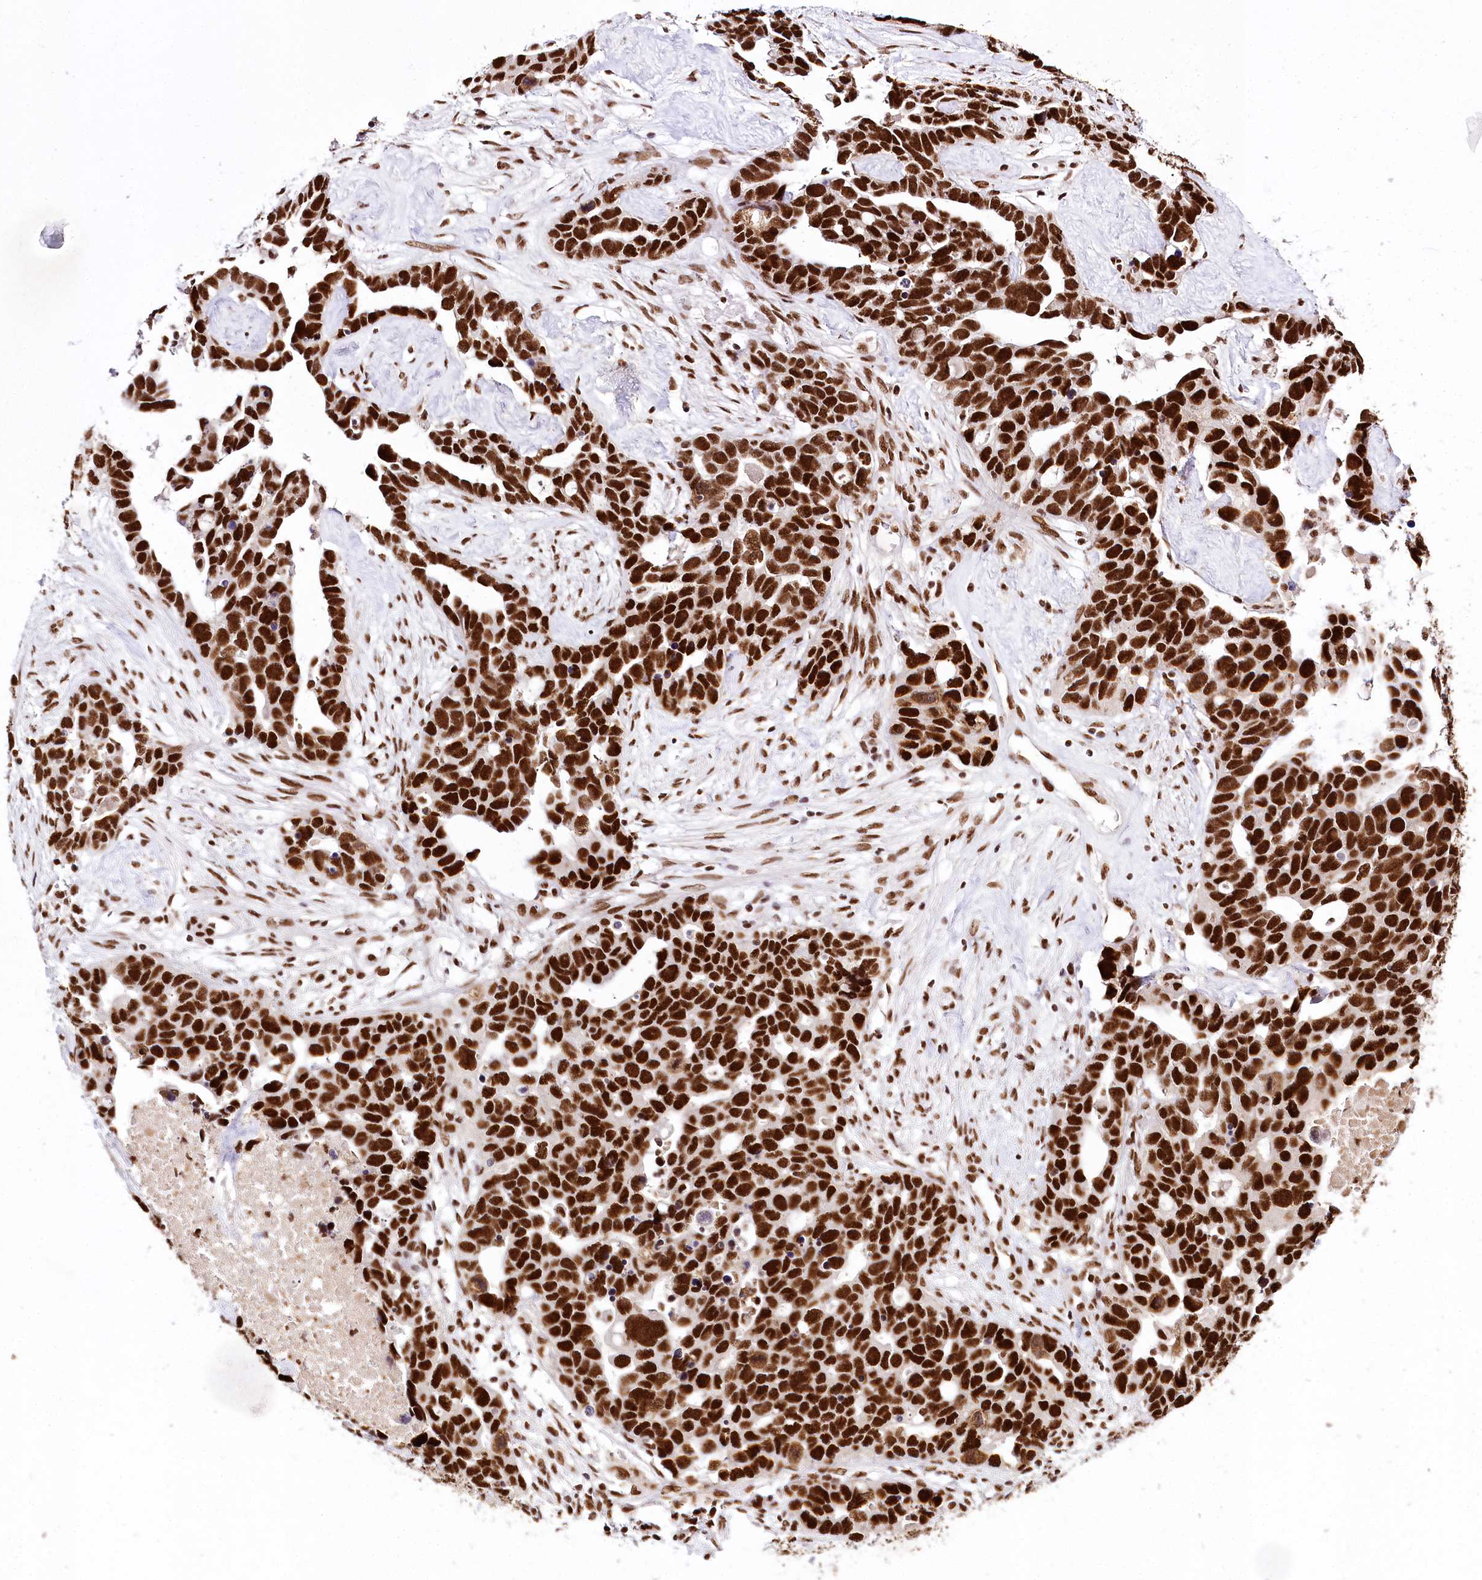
{"staining": {"intensity": "strong", "quantity": ">75%", "location": "nuclear"}, "tissue": "ovarian cancer", "cell_type": "Tumor cells", "image_type": "cancer", "snomed": [{"axis": "morphology", "description": "Cystadenocarcinoma, serous, NOS"}, {"axis": "topography", "description": "Ovary"}], "caption": "Protein expression analysis of ovarian serous cystadenocarcinoma demonstrates strong nuclear expression in about >75% of tumor cells. (Stains: DAB (3,3'-diaminobenzidine) in brown, nuclei in blue, Microscopy: brightfield microscopy at high magnification).", "gene": "SMARCE1", "patient": {"sex": "female", "age": 54}}